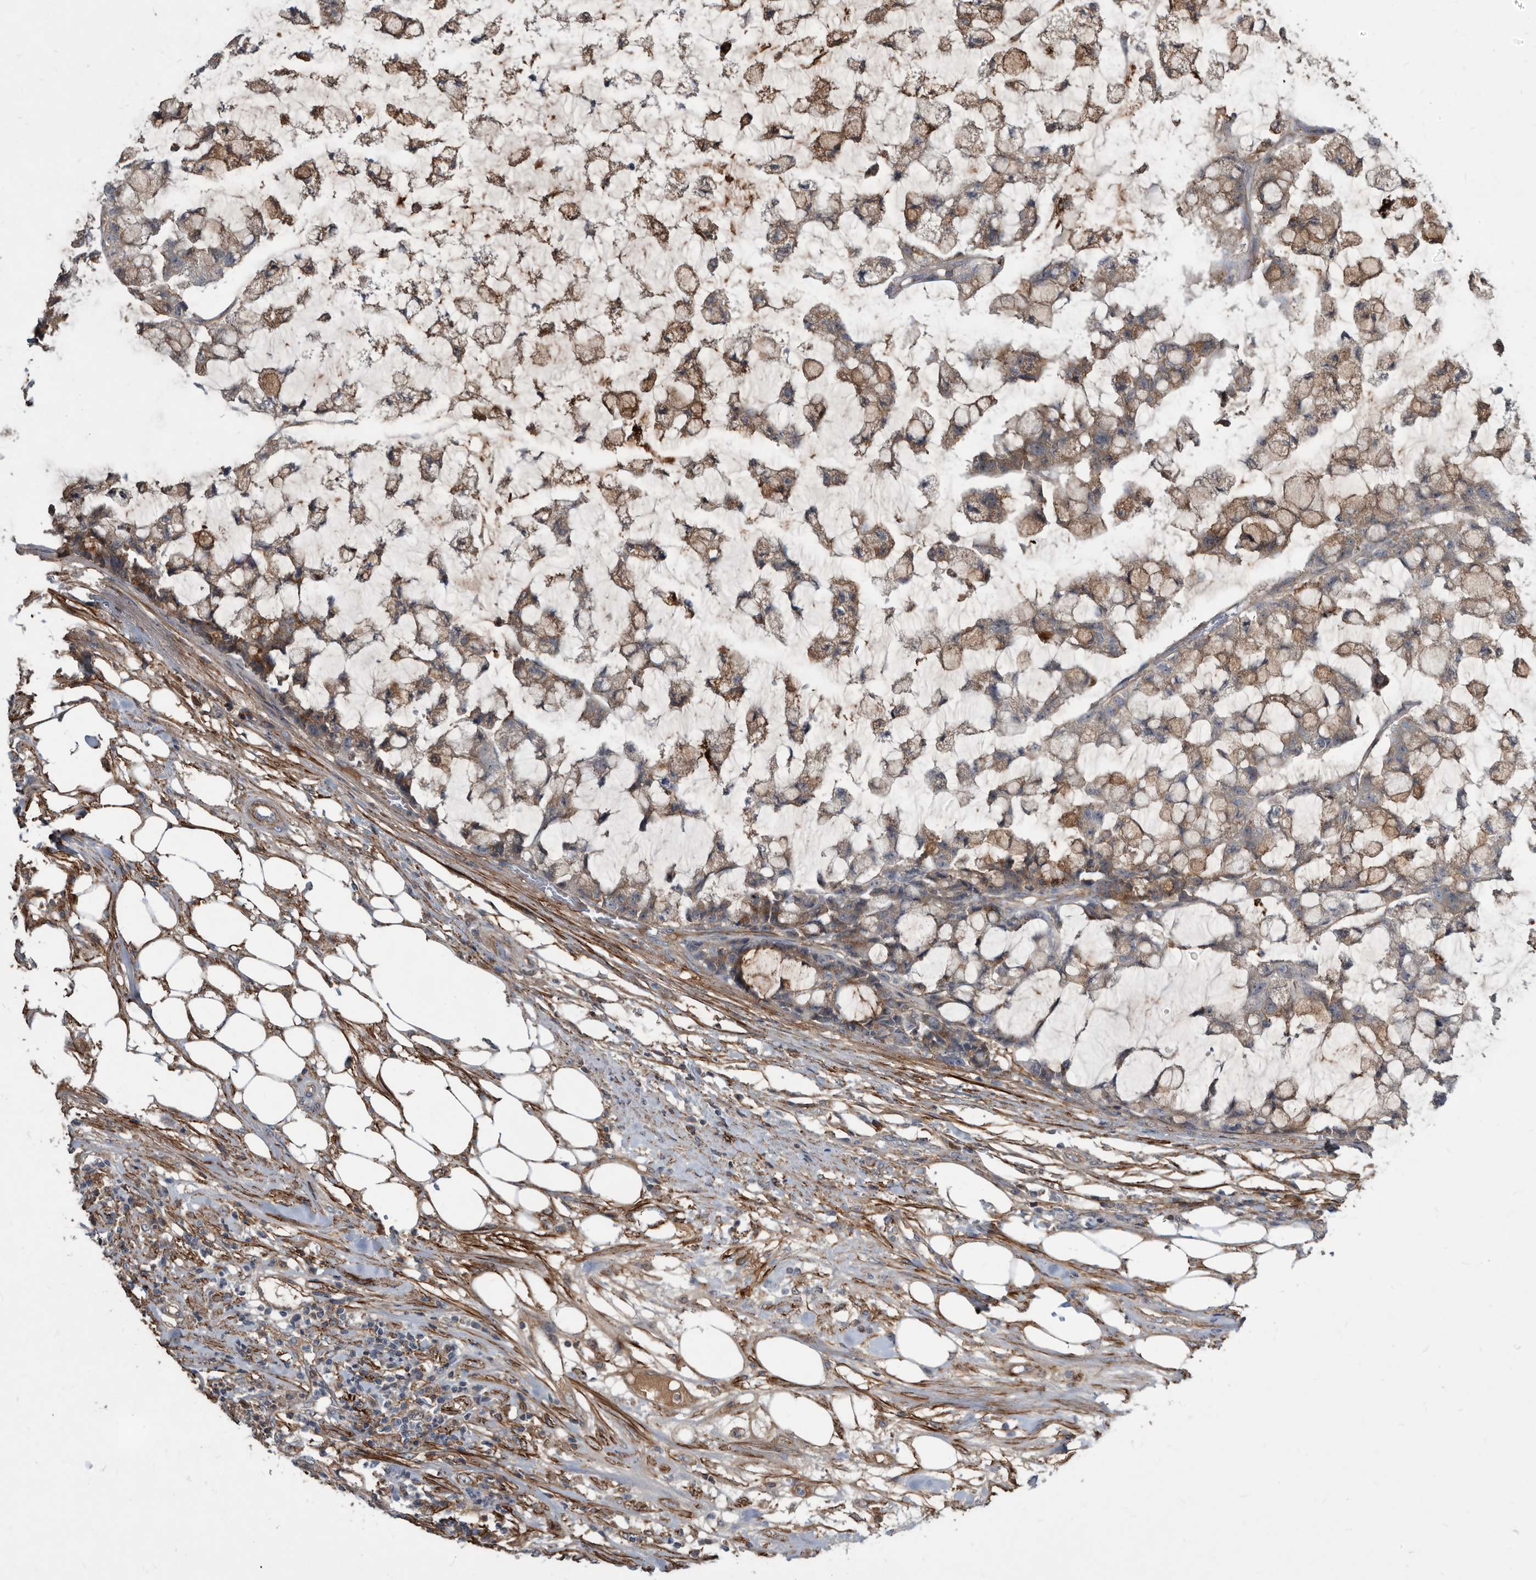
{"staining": {"intensity": "moderate", "quantity": ">75%", "location": "cytoplasmic/membranous"}, "tissue": "colorectal cancer", "cell_type": "Tumor cells", "image_type": "cancer", "snomed": [{"axis": "morphology", "description": "Adenocarcinoma, NOS"}, {"axis": "topography", "description": "Colon"}], "caption": "An image showing moderate cytoplasmic/membranous expression in about >75% of tumor cells in adenocarcinoma (colorectal), as visualized by brown immunohistochemical staining.", "gene": "PI15", "patient": {"sex": "female", "age": 84}}